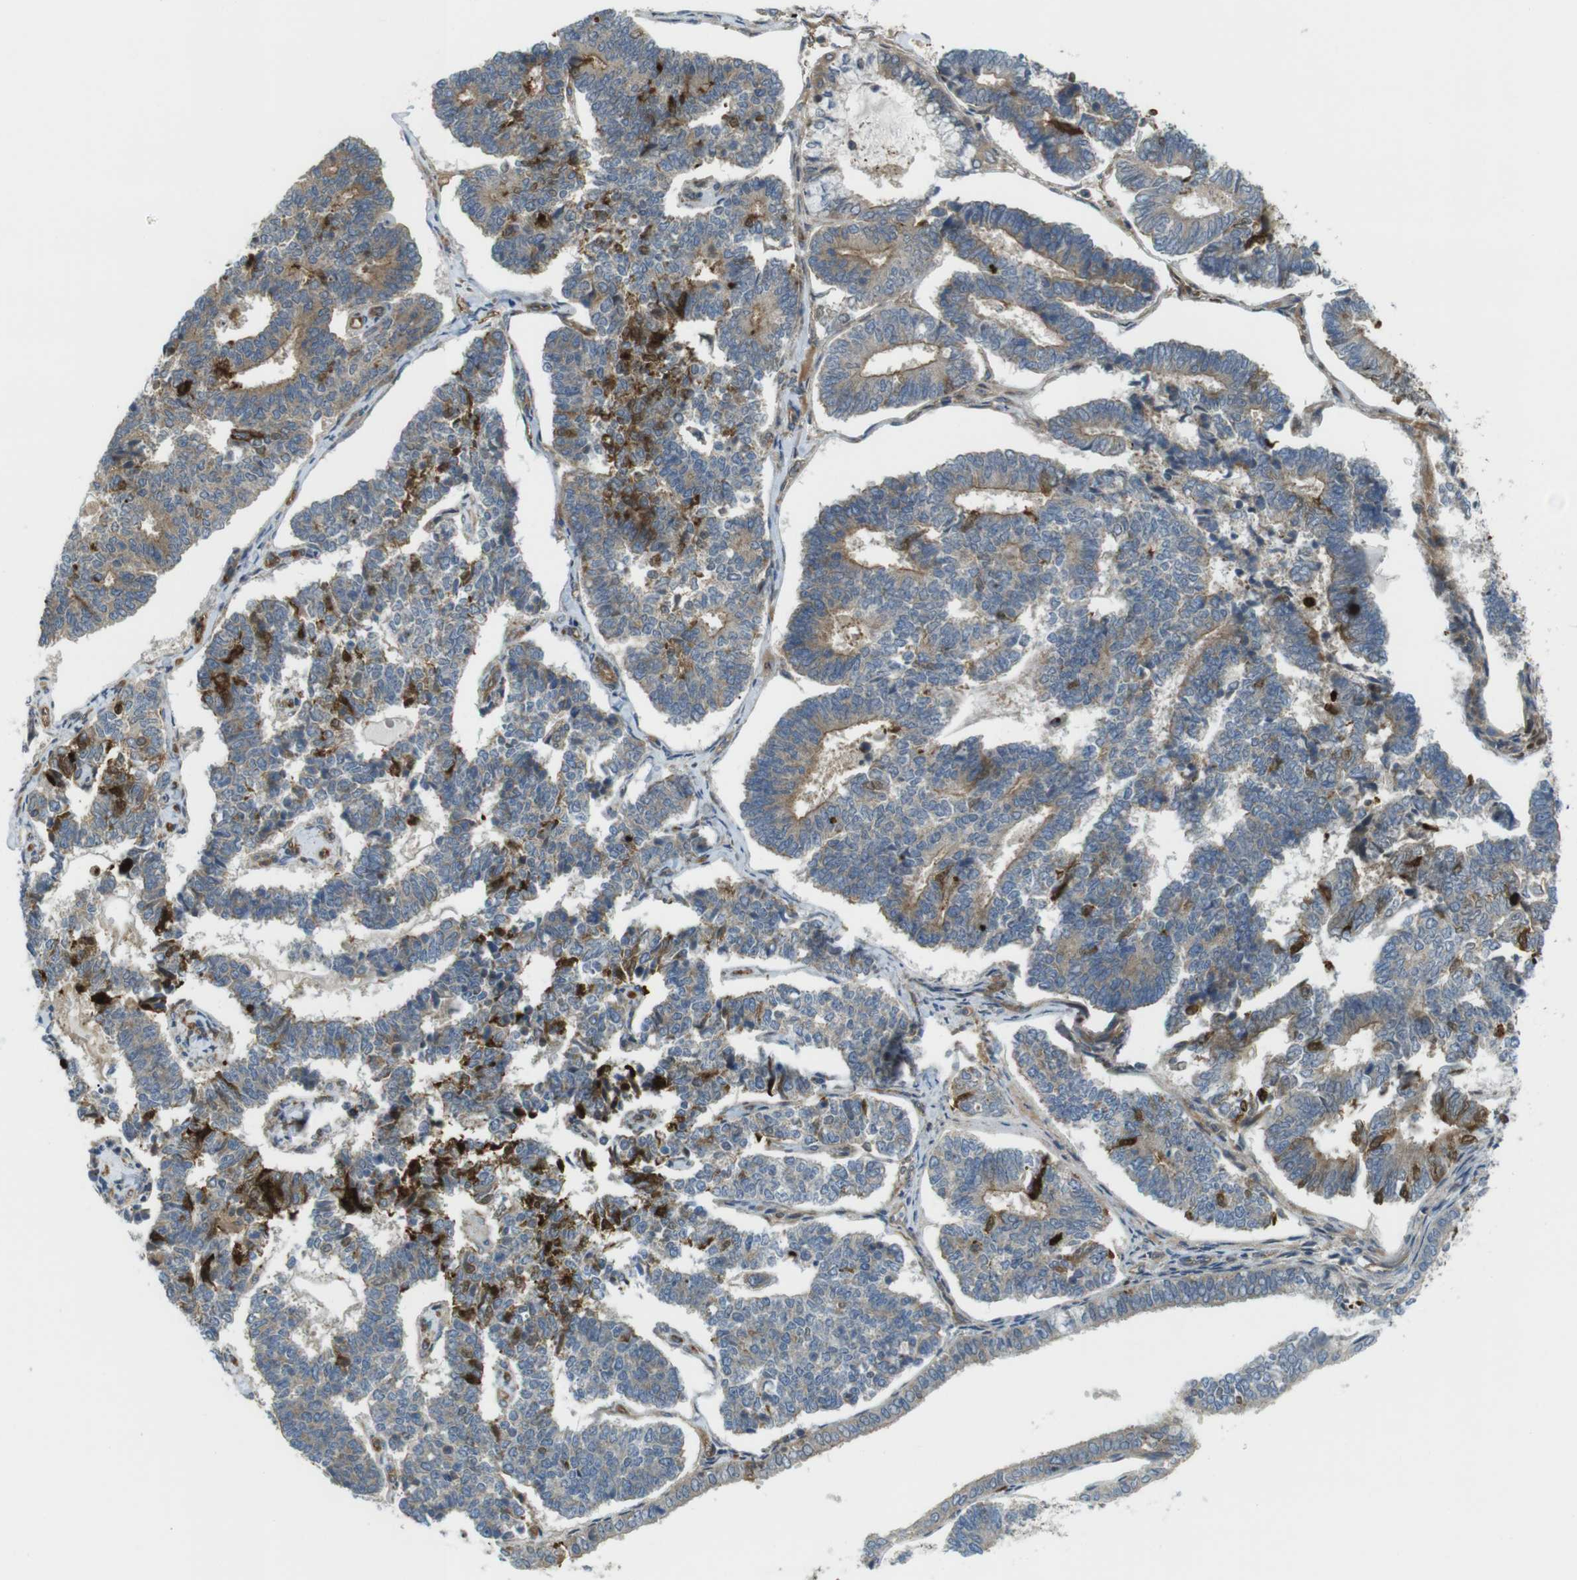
{"staining": {"intensity": "weak", "quantity": ">75%", "location": "cytoplasmic/membranous"}, "tissue": "endometrial cancer", "cell_type": "Tumor cells", "image_type": "cancer", "snomed": [{"axis": "morphology", "description": "Adenocarcinoma, NOS"}, {"axis": "topography", "description": "Endometrium"}], "caption": "Tumor cells show low levels of weak cytoplasmic/membranous expression in approximately >75% of cells in human endometrial cancer. Immunohistochemistry stains the protein of interest in brown and the nuclei are stained blue.", "gene": "TSC1", "patient": {"sex": "female", "age": 70}}